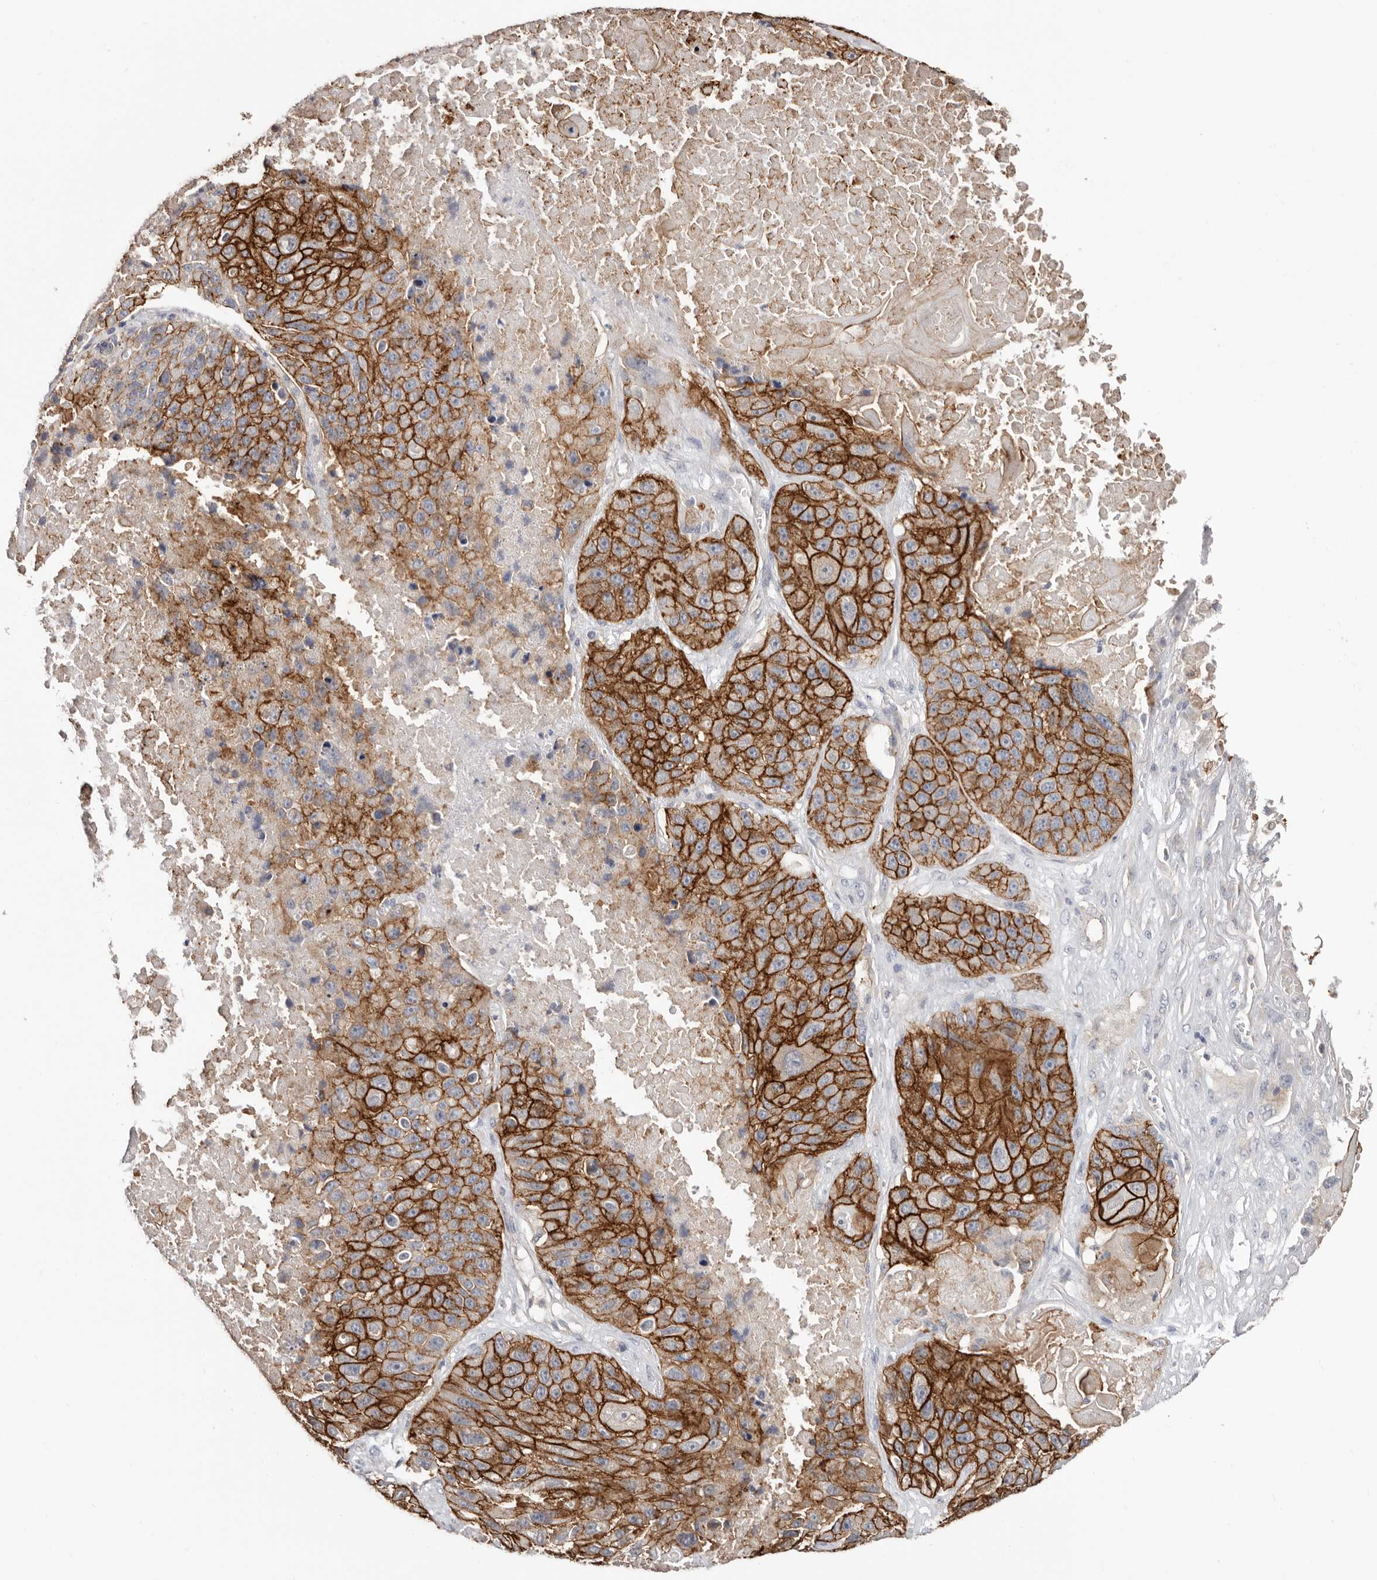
{"staining": {"intensity": "strong", "quantity": ">75%", "location": "cytoplasmic/membranous"}, "tissue": "lung cancer", "cell_type": "Tumor cells", "image_type": "cancer", "snomed": [{"axis": "morphology", "description": "Squamous cell carcinoma, NOS"}, {"axis": "topography", "description": "Lung"}], "caption": "Immunohistochemical staining of squamous cell carcinoma (lung) reveals high levels of strong cytoplasmic/membranous staining in about >75% of tumor cells. Nuclei are stained in blue.", "gene": "S100A14", "patient": {"sex": "male", "age": 61}}